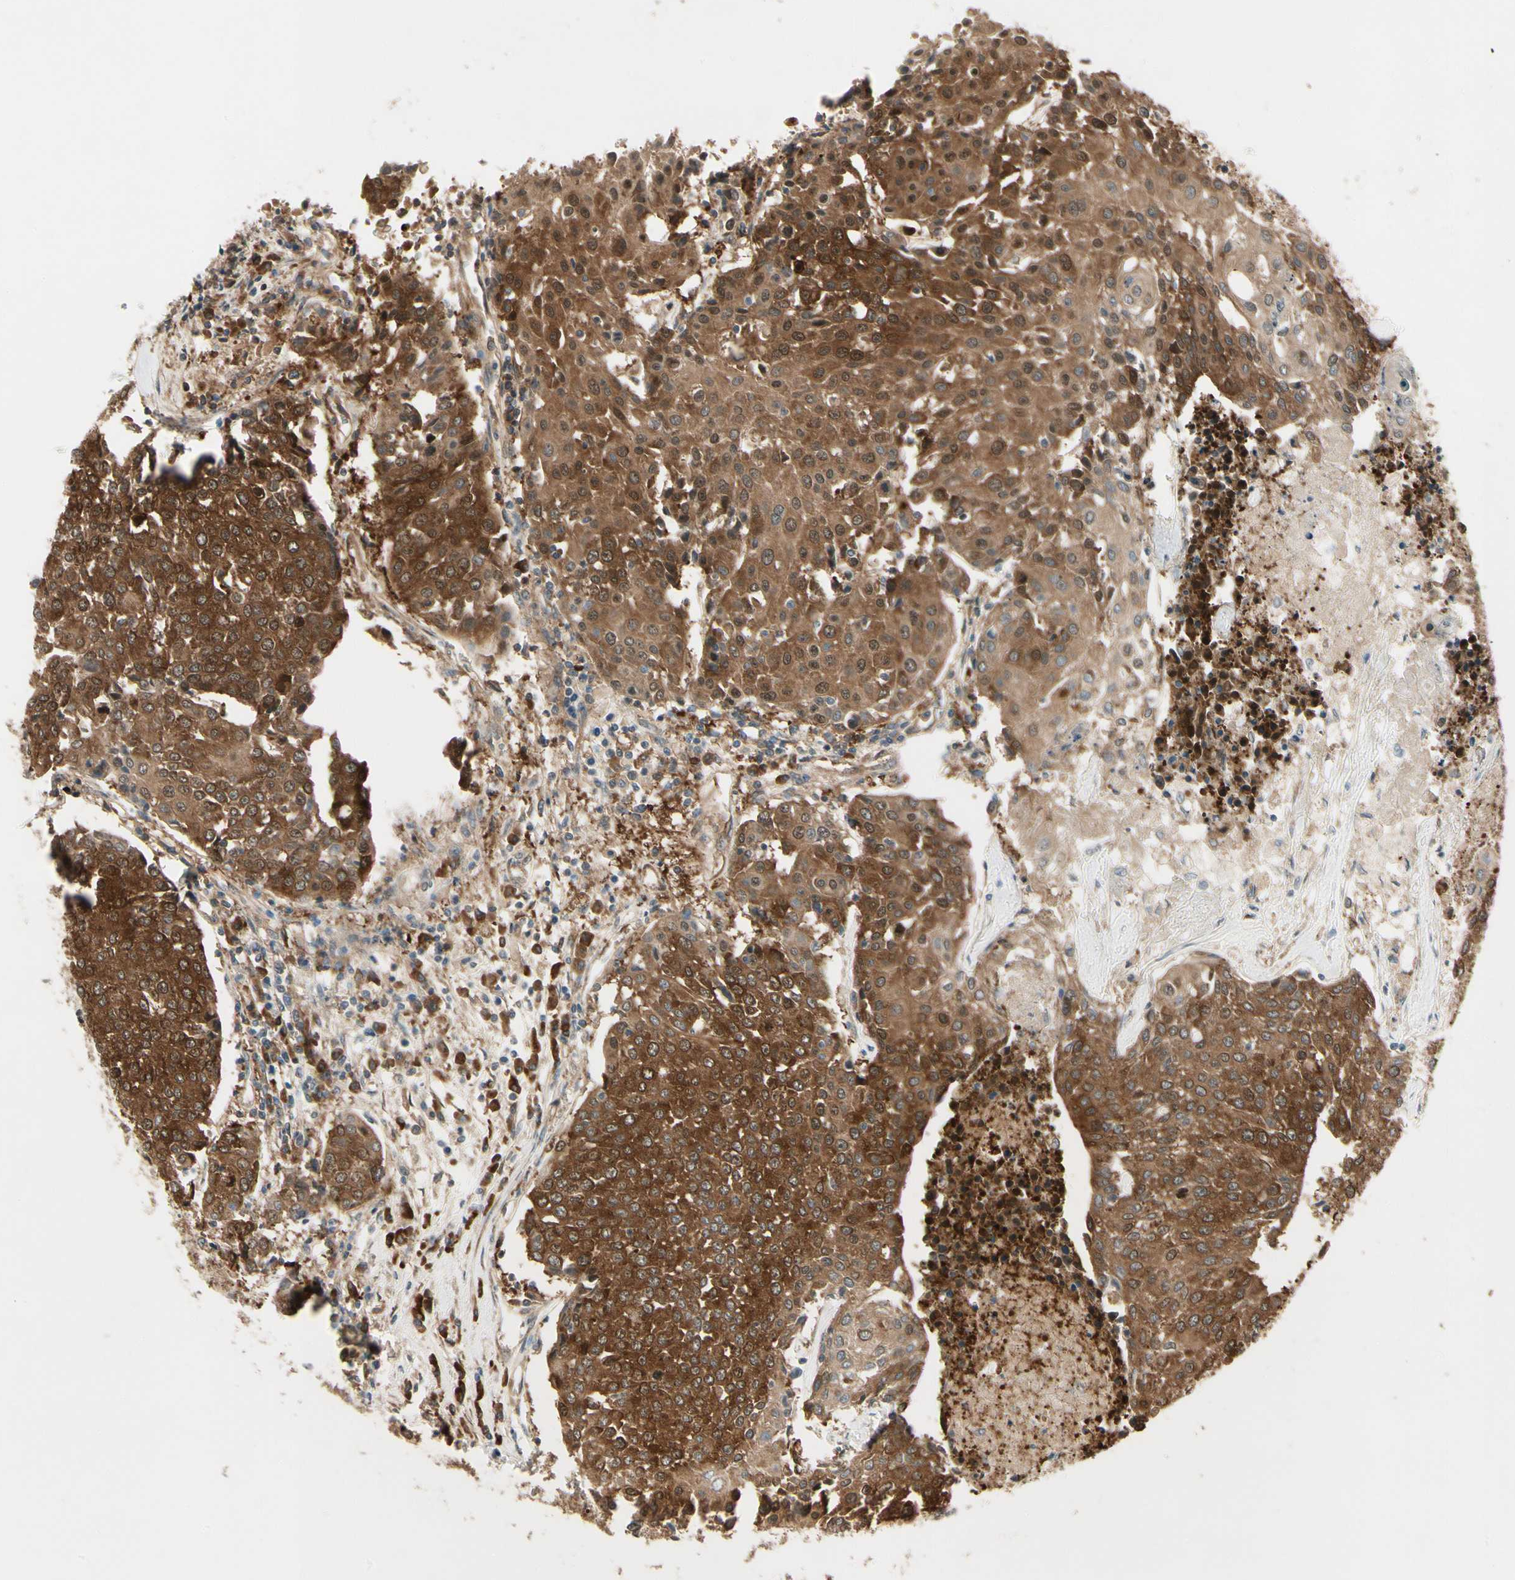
{"staining": {"intensity": "strong", "quantity": ">75%", "location": "cytoplasmic/membranous"}, "tissue": "urothelial cancer", "cell_type": "Tumor cells", "image_type": "cancer", "snomed": [{"axis": "morphology", "description": "Urothelial carcinoma, High grade"}, {"axis": "topography", "description": "Urinary bladder"}], "caption": "This image shows urothelial cancer stained with immunohistochemistry to label a protein in brown. The cytoplasmic/membranous of tumor cells show strong positivity for the protein. Nuclei are counter-stained blue.", "gene": "NME1-NME2", "patient": {"sex": "female", "age": 85}}